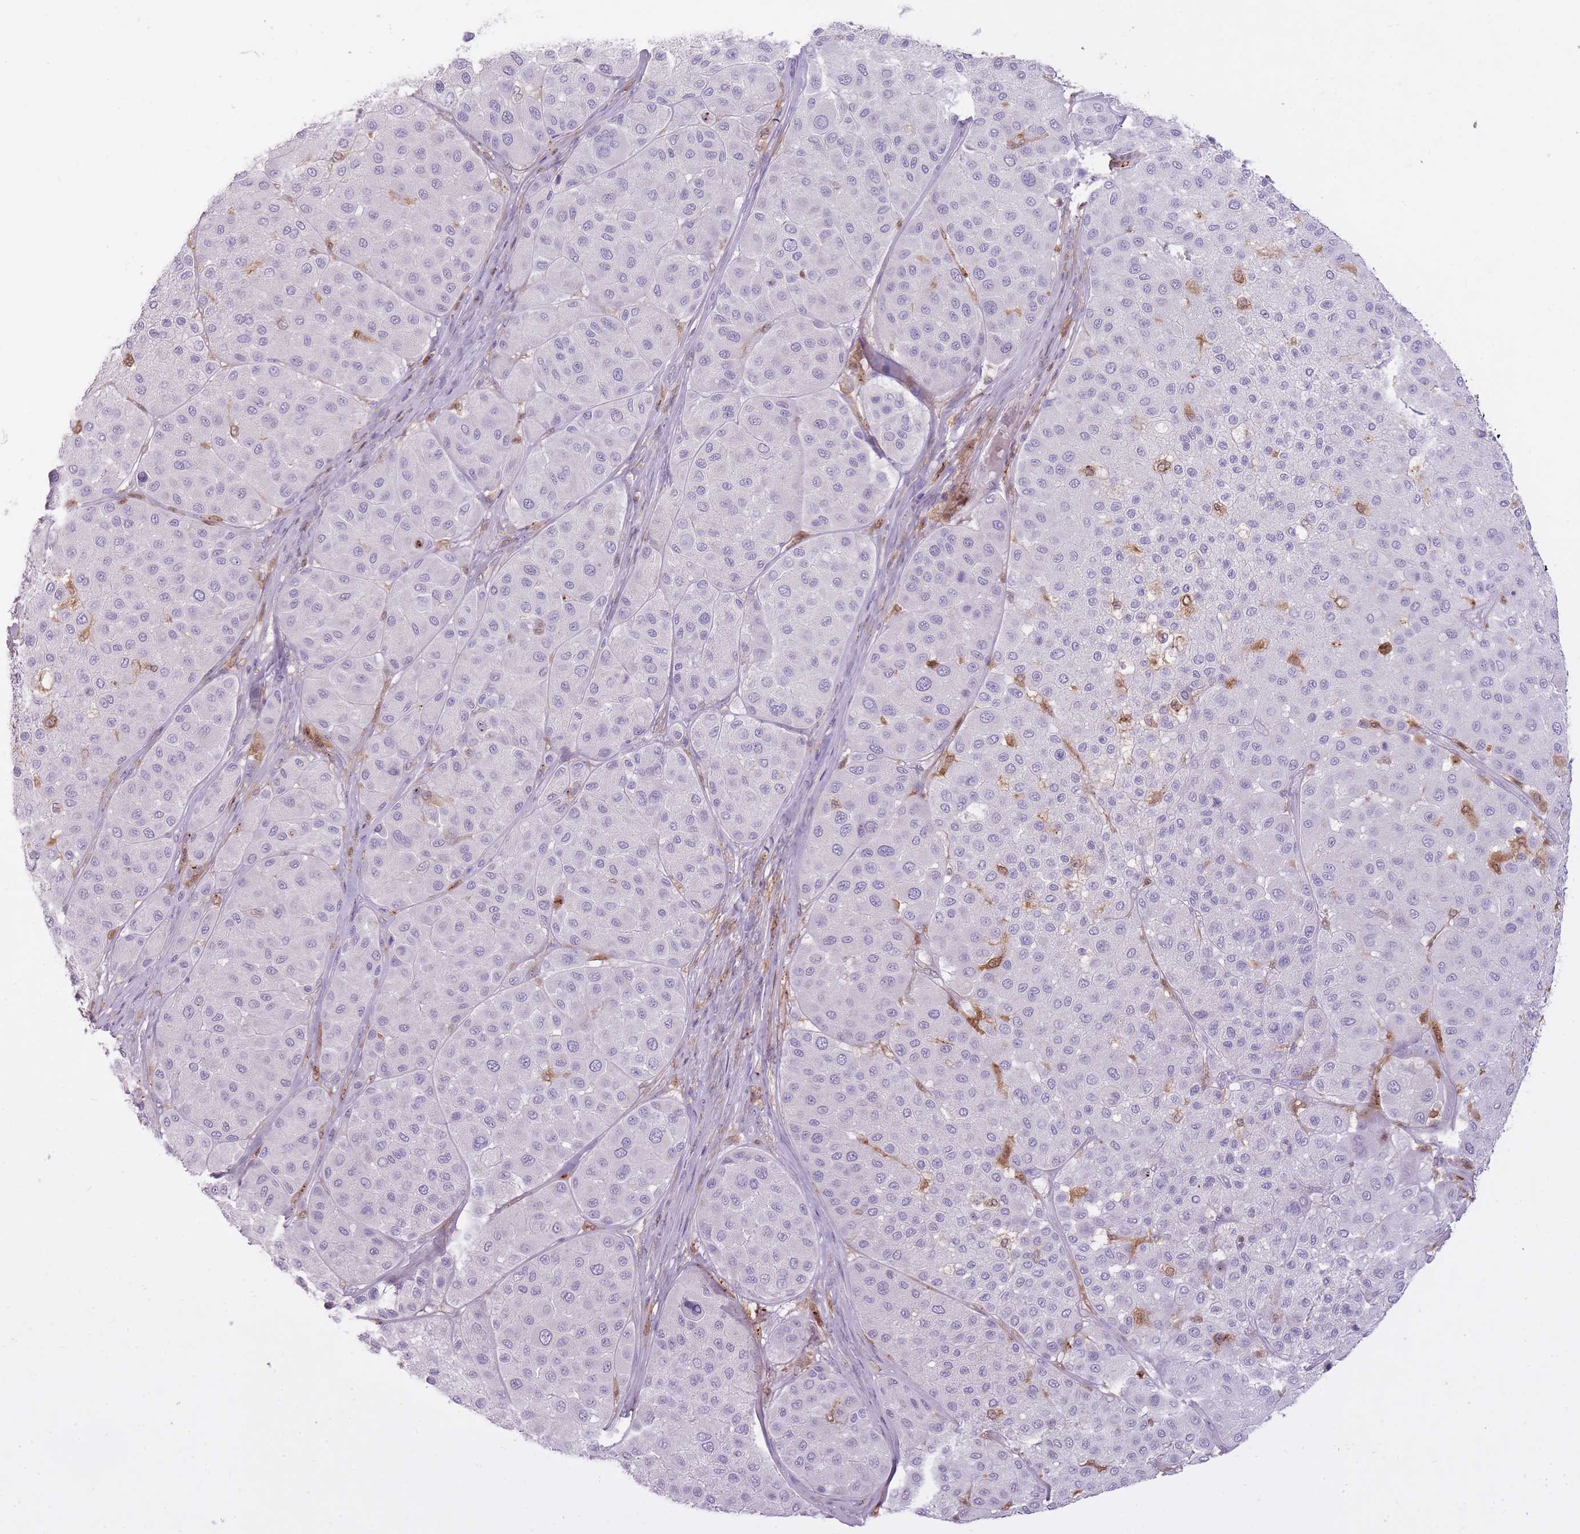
{"staining": {"intensity": "negative", "quantity": "none", "location": "none"}, "tissue": "melanoma", "cell_type": "Tumor cells", "image_type": "cancer", "snomed": [{"axis": "morphology", "description": "Malignant melanoma, Metastatic site"}, {"axis": "topography", "description": "Smooth muscle"}], "caption": "Tumor cells show no significant protein staining in melanoma.", "gene": "LGALS9", "patient": {"sex": "male", "age": 41}}